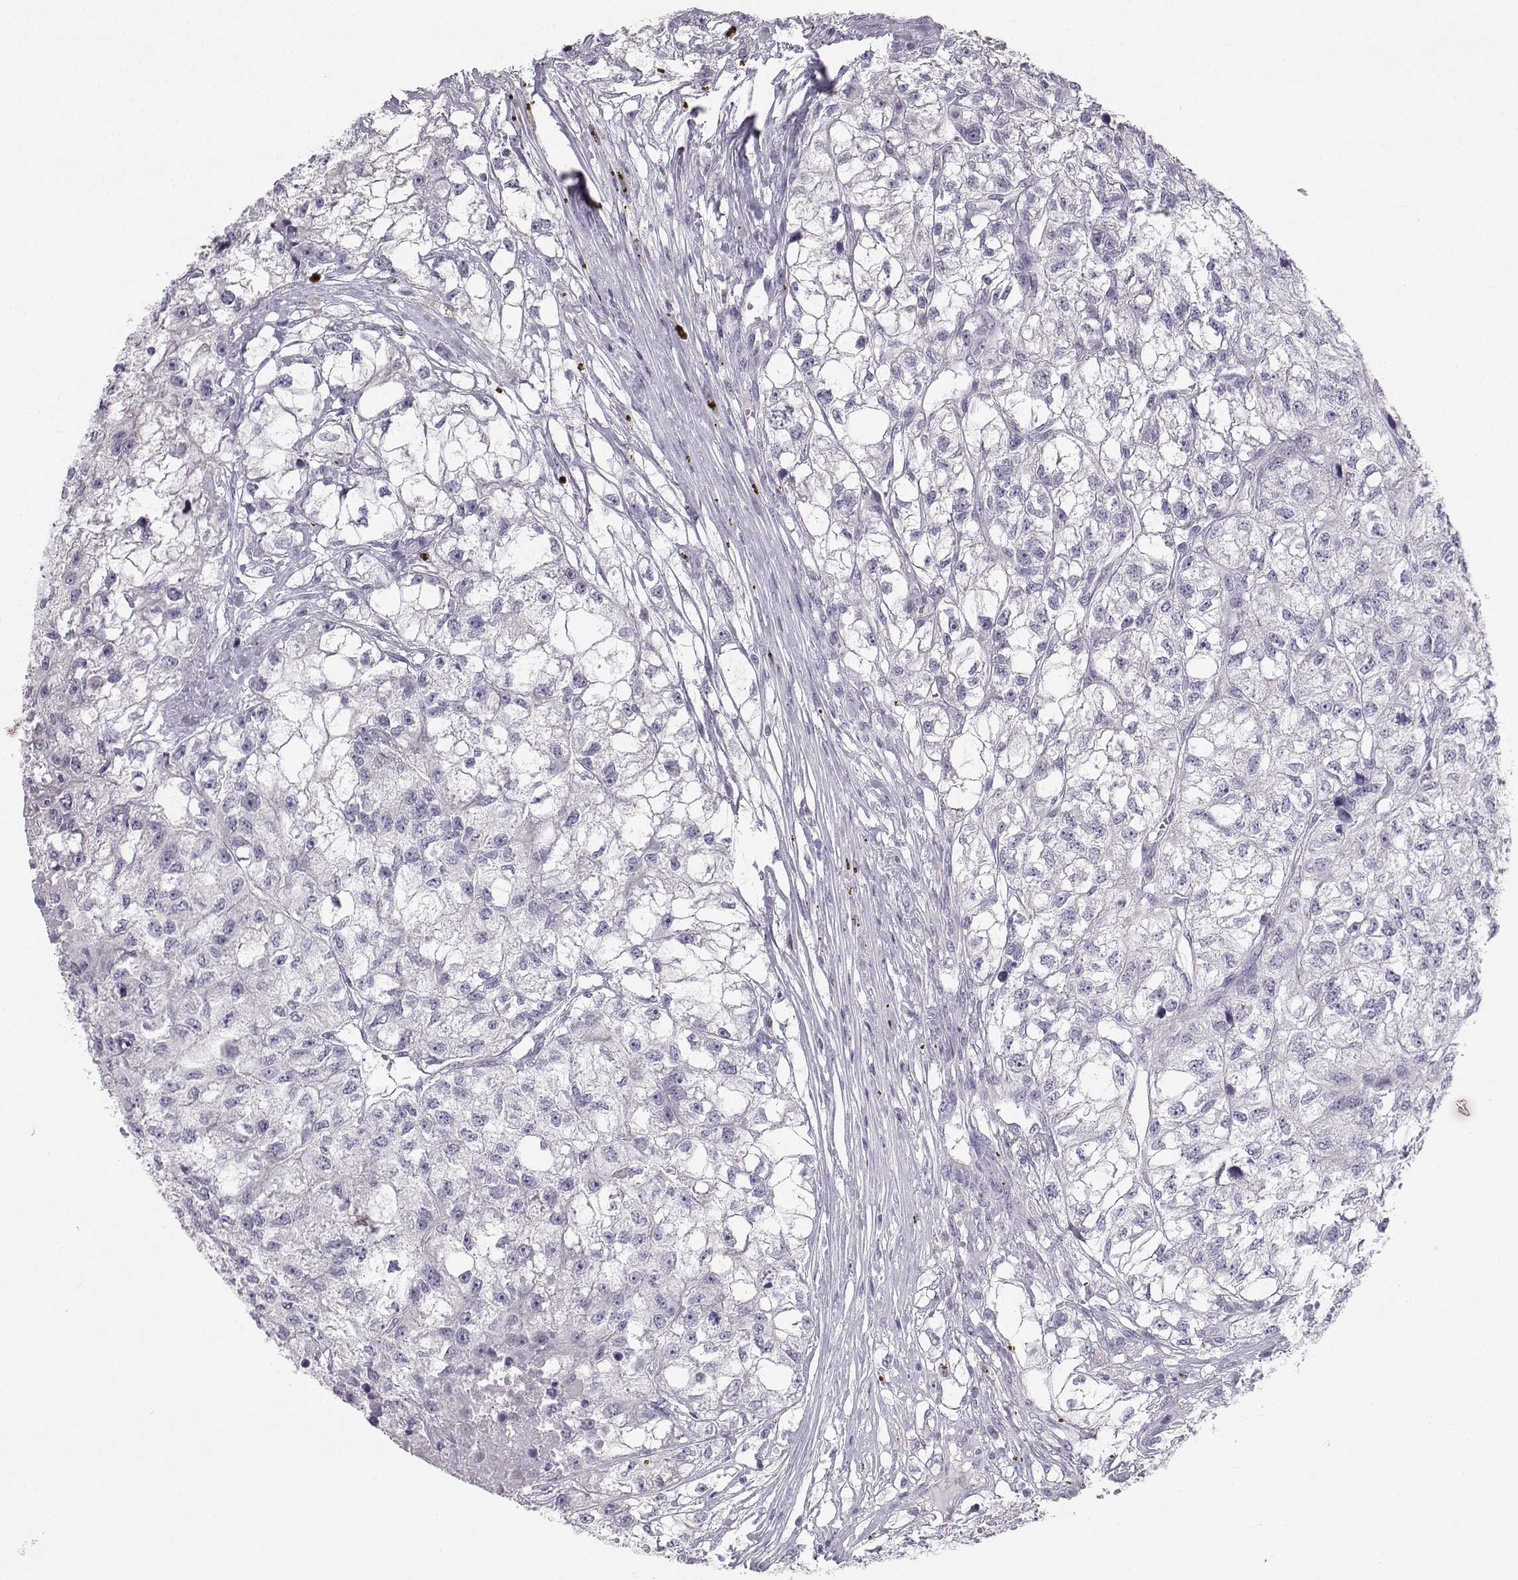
{"staining": {"intensity": "negative", "quantity": "none", "location": "none"}, "tissue": "renal cancer", "cell_type": "Tumor cells", "image_type": "cancer", "snomed": [{"axis": "morphology", "description": "Adenocarcinoma, NOS"}, {"axis": "topography", "description": "Kidney"}], "caption": "Adenocarcinoma (renal) stained for a protein using immunohistochemistry exhibits no expression tumor cells.", "gene": "SYCE1", "patient": {"sex": "male", "age": 56}}